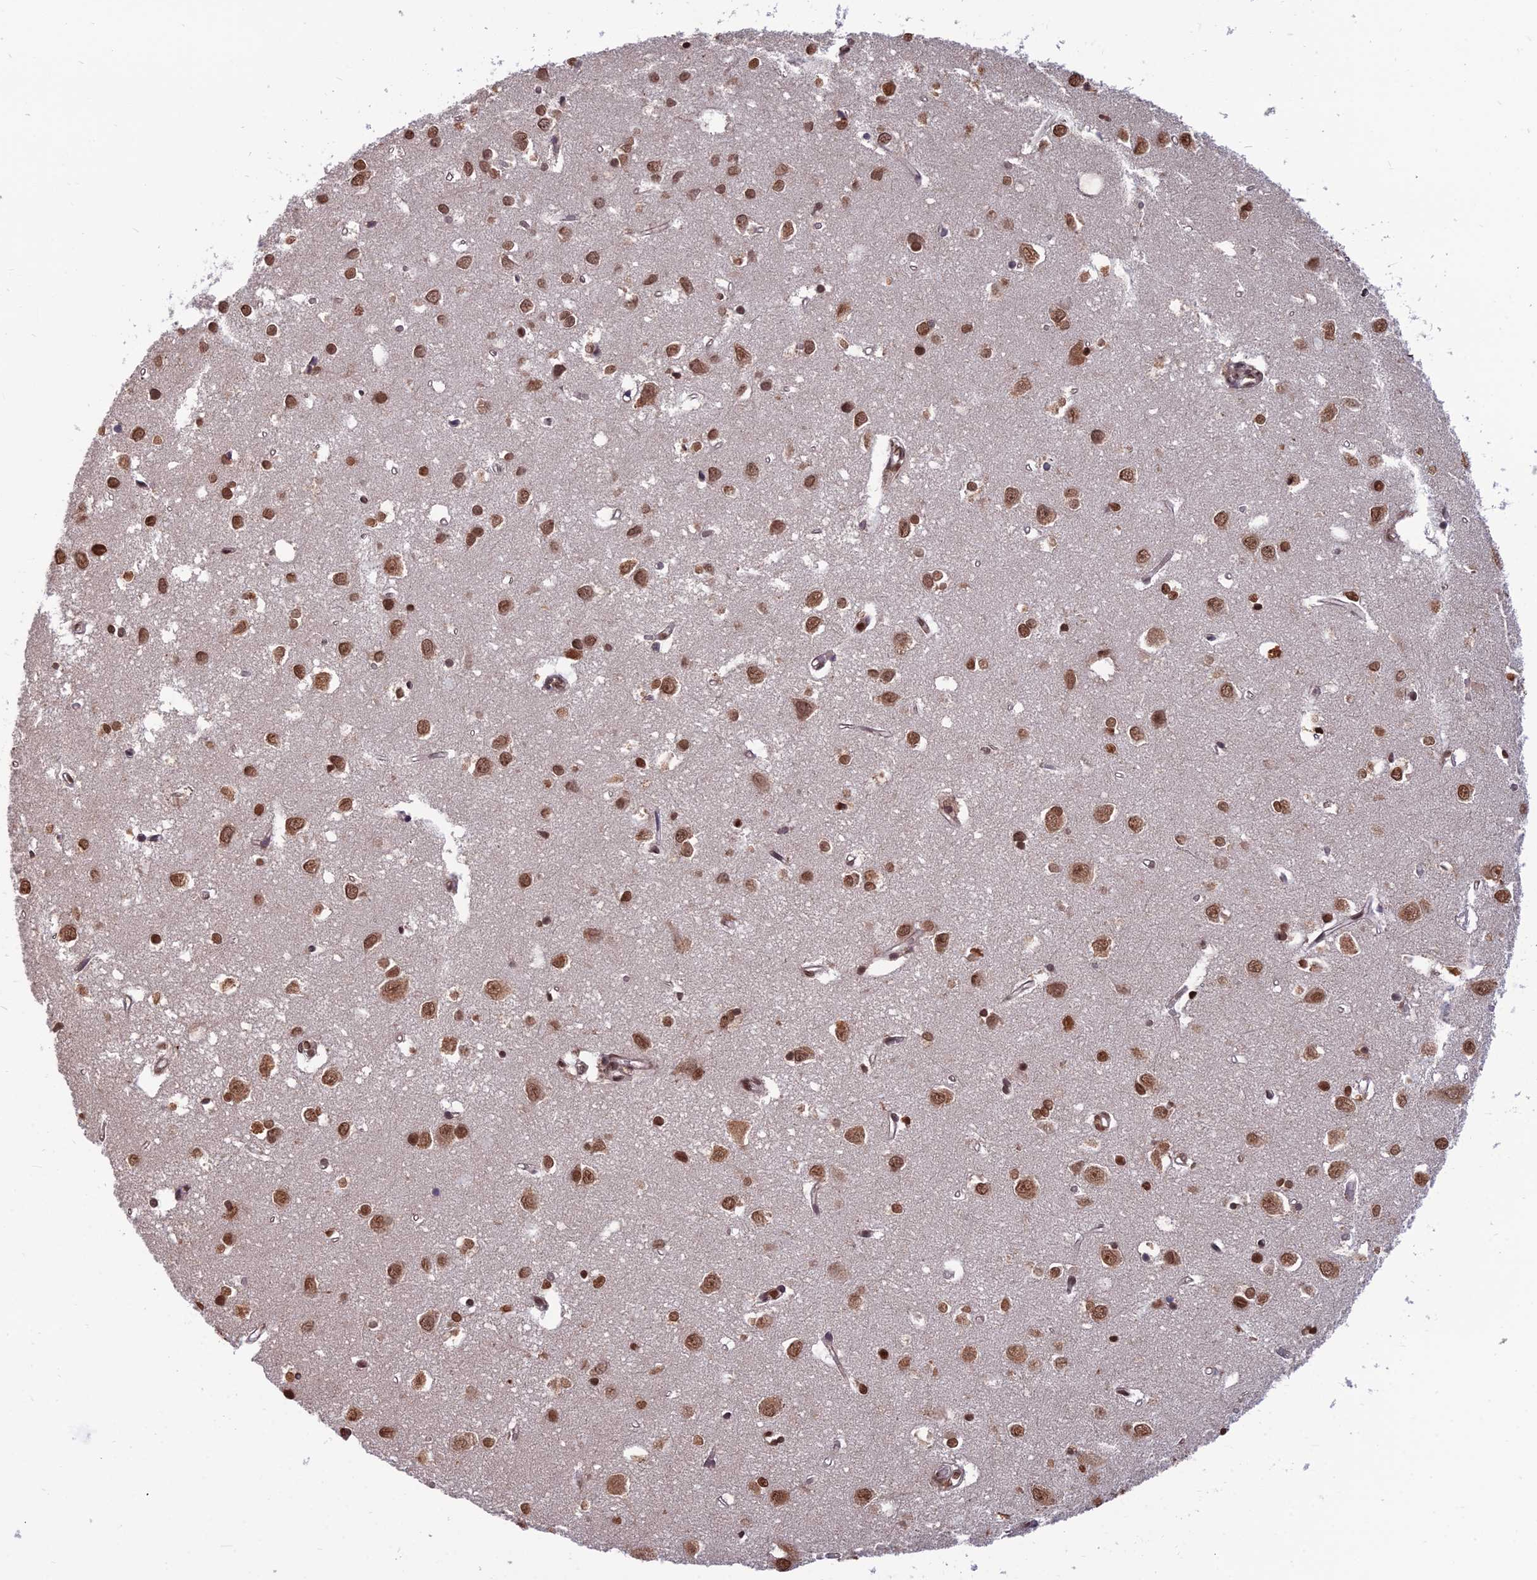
{"staining": {"intensity": "weak", "quantity": "25%-75%", "location": "cytoplasmic/membranous,nuclear"}, "tissue": "cerebral cortex", "cell_type": "Endothelial cells", "image_type": "normal", "snomed": [{"axis": "morphology", "description": "Normal tissue, NOS"}, {"axis": "topography", "description": "Cerebral cortex"}], "caption": "This histopathology image reveals immunohistochemistry (IHC) staining of normal cerebral cortex, with low weak cytoplasmic/membranous,nuclear staining in about 25%-75% of endothelial cells.", "gene": "OPA3", "patient": {"sex": "female", "age": 64}}